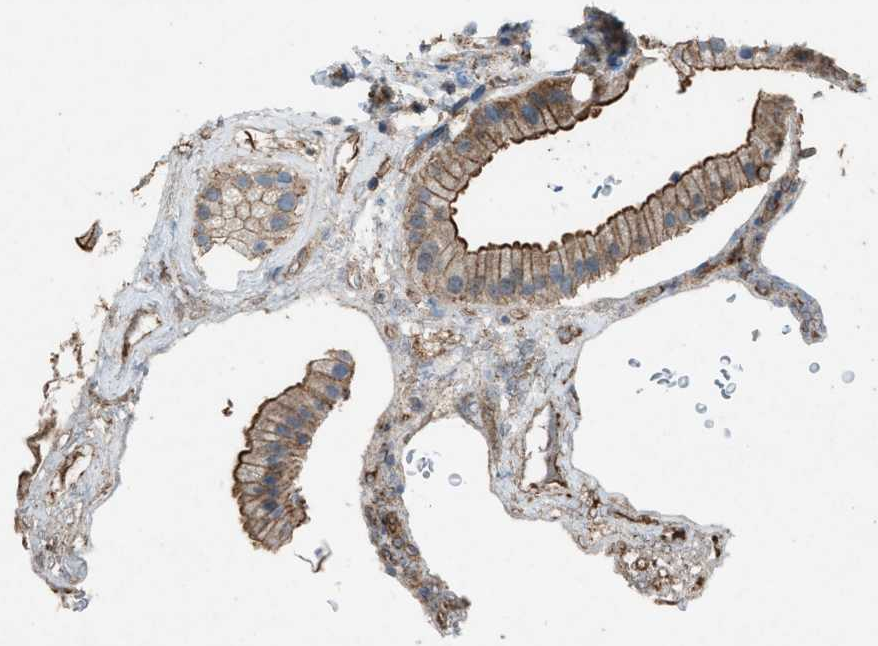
{"staining": {"intensity": "moderate", "quantity": ">75%", "location": "cytoplasmic/membranous"}, "tissue": "gallbladder", "cell_type": "Glandular cells", "image_type": "normal", "snomed": [{"axis": "morphology", "description": "Normal tissue, NOS"}, {"axis": "topography", "description": "Gallbladder"}], "caption": "IHC image of benign gallbladder: human gallbladder stained using immunohistochemistry (IHC) reveals medium levels of moderate protein expression localized specifically in the cytoplasmic/membranous of glandular cells, appearing as a cytoplasmic/membranous brown color.", "gene": "NCK2", "patient": {"sex": "female", "age": 64}}